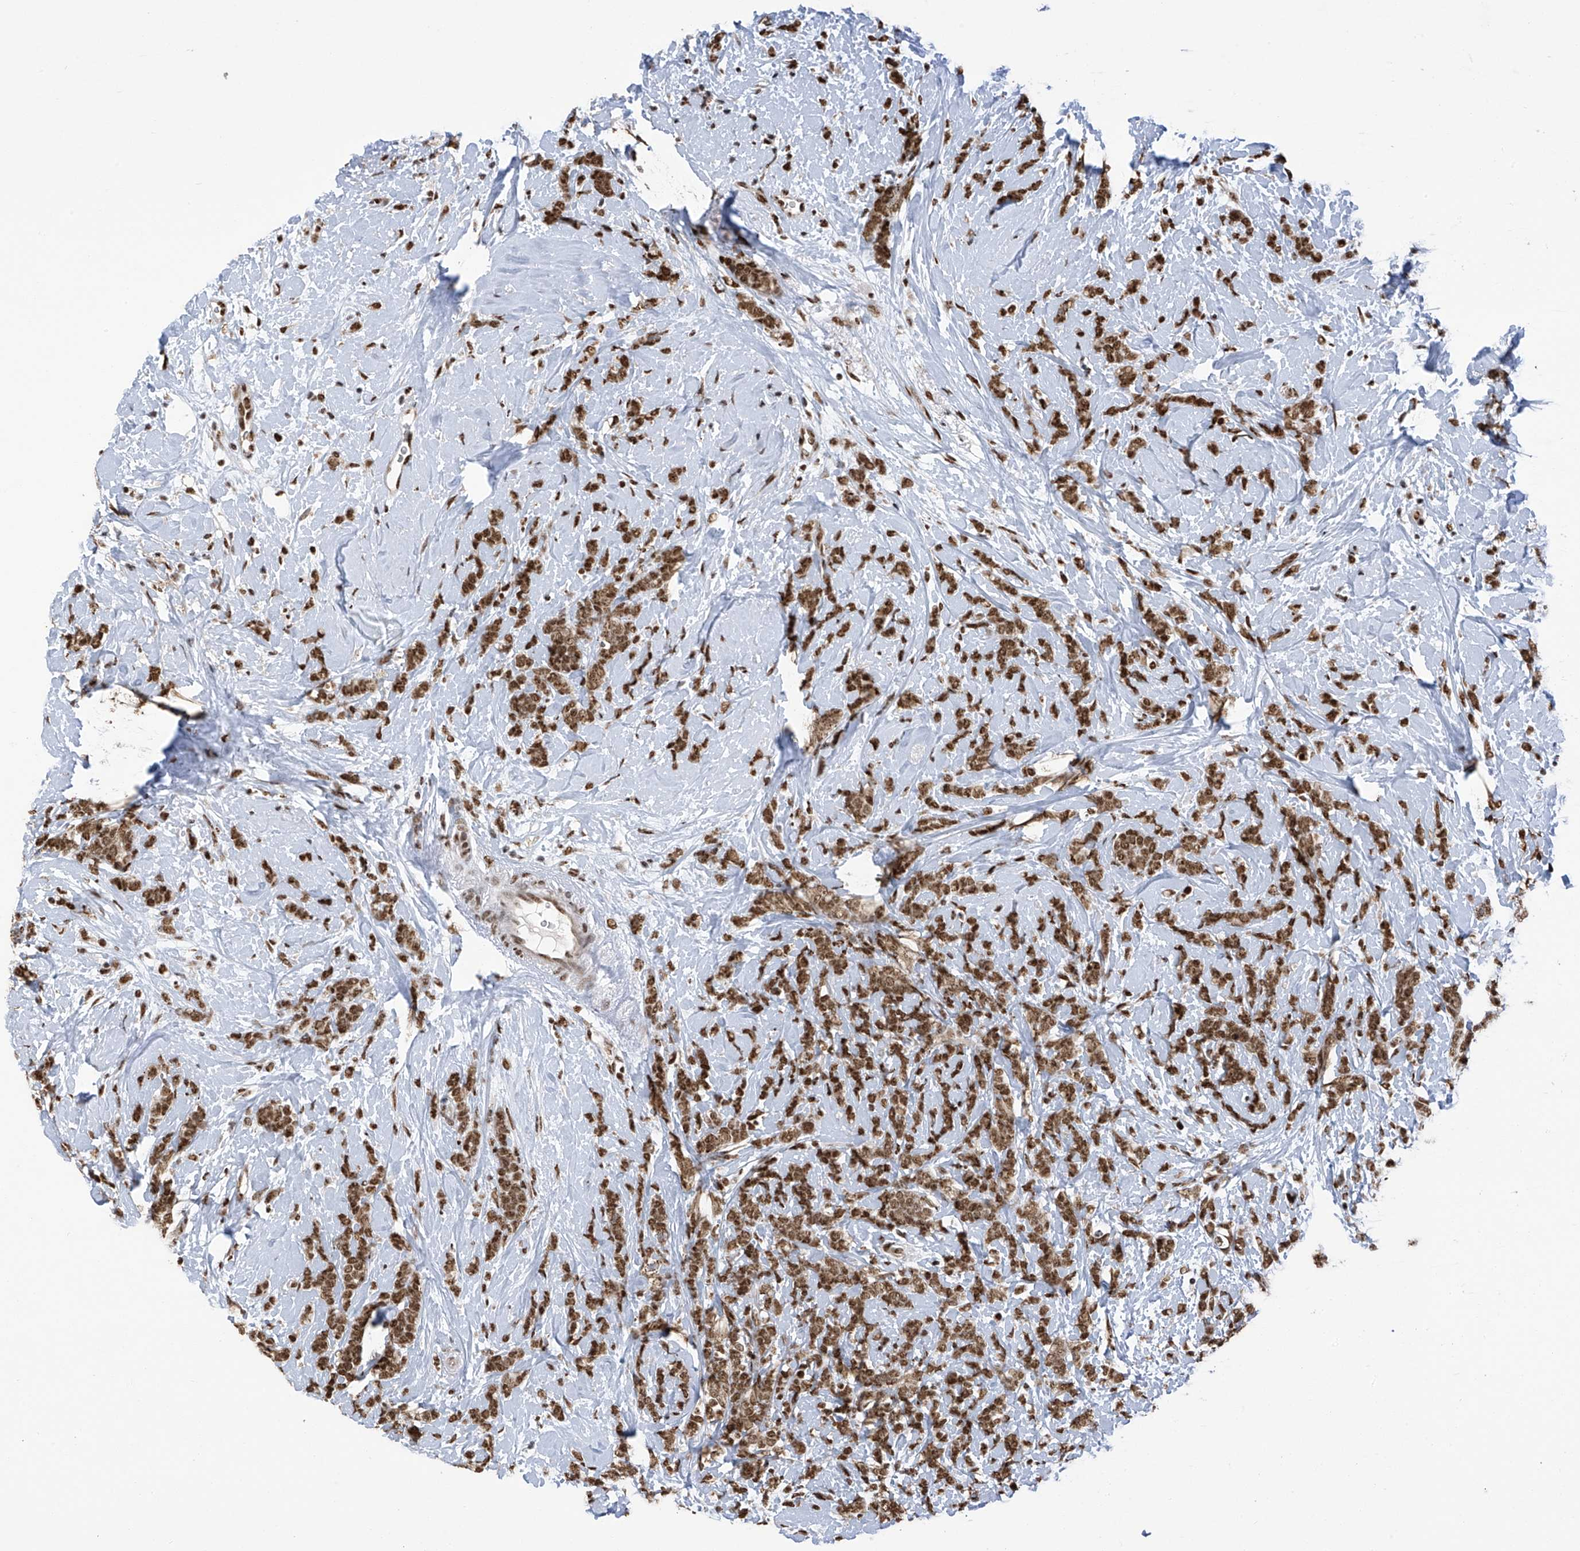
{"staining": {"intensity": "moderate", "quantity": ">75%", "location": "cytoplasmic/membranous,nuclear"}, "tissue": "breast cancer", "cell_type": "Tumor cells", "image_type": "cancer", "snomed": [{"axis": "morphology", "description": "Lobular carcinoma"}, {"axis": "topography", "description": "Breast"}], "caption": "Protein staining by IHC displays moderate cytoplasmic/membranous and nuclear positivity in about >75% of tumor cells in lobular carcinoma (breast). The protein of interest is shown in brown color, while the nuclei are stained blue.", "gene": "APLF", "patient": {"sex": "female", "age": 58}}